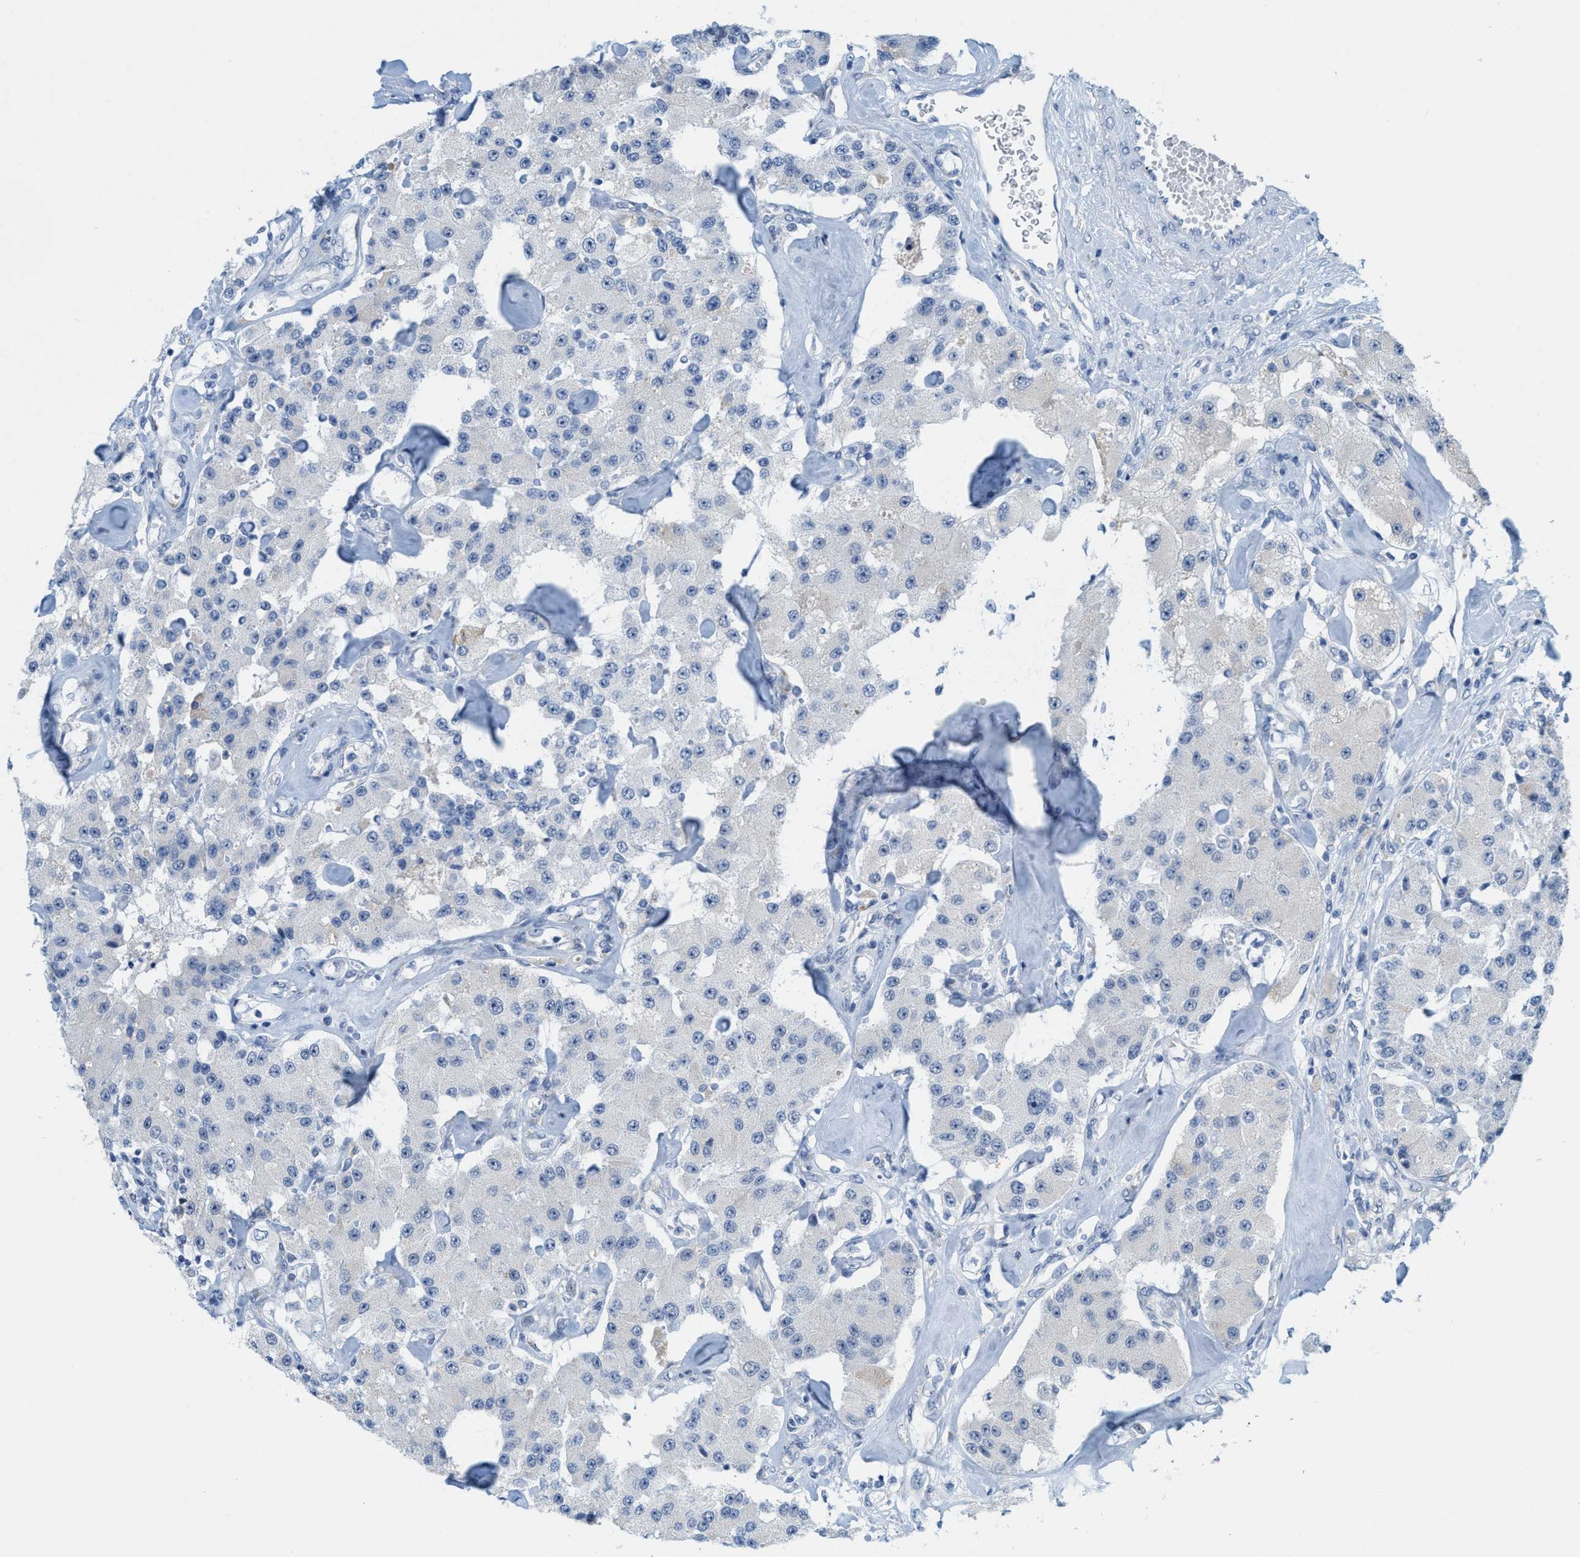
{"staining": {"intensity": "negative", "quantity": "none", "location": "none"}, "tissue": "carcinoid", "cell_type": "Tumor cells", "image_type": "cancer", "snomed": [{"axis": "morphology", "description": "Carcinoid, malignant, NOS"}, {"axis": "topography", "description": "Pancreas"}], "caption": "DAB immunohistochemical staining of human carcinoid (malignant) displays no significant positivity in tumor cells.", "gene": "KIFC3", "patient": {"sex": "male", "age": 41}}